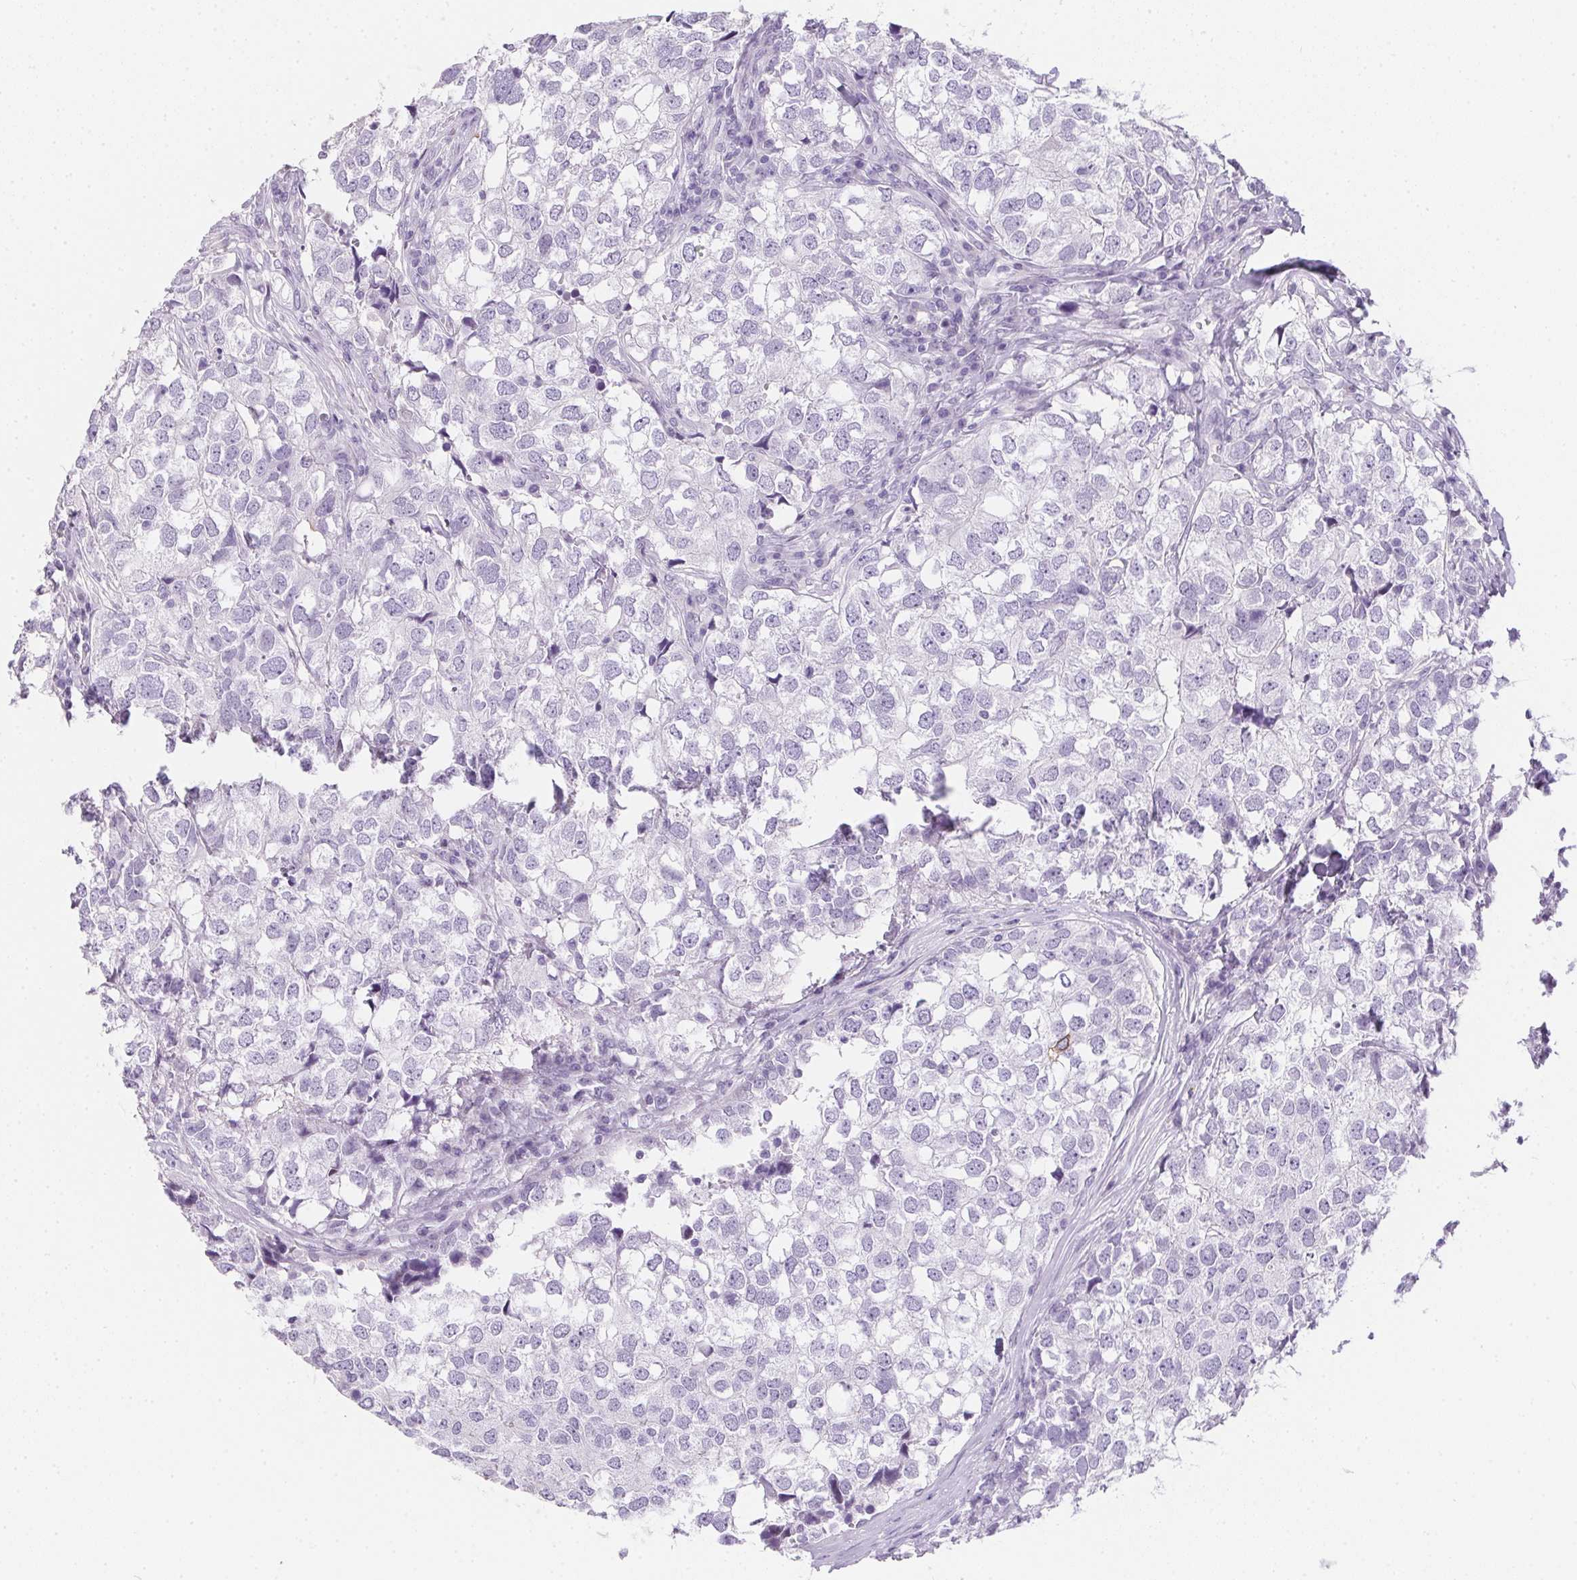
{"staining": {"intensity": "negative", "quantity": "none", "location": "none"}, "tissue": "breast cancer", "cell_type": "Tumor cells", "image_type": "cancer", "snomed": [{"axis": "morphology", "description": "Duct carcinoma"}, {"axis": "topography", "description": "Breast"}], "caption": "Breast cancer (infiltrating ductal carcinoma) was stained to show a protein in brown. There is no significant expression in tumor cells. Nuclei are stained in blue.", "gene": "AQP5", "patient": {"sex": "female", "age": 30}}